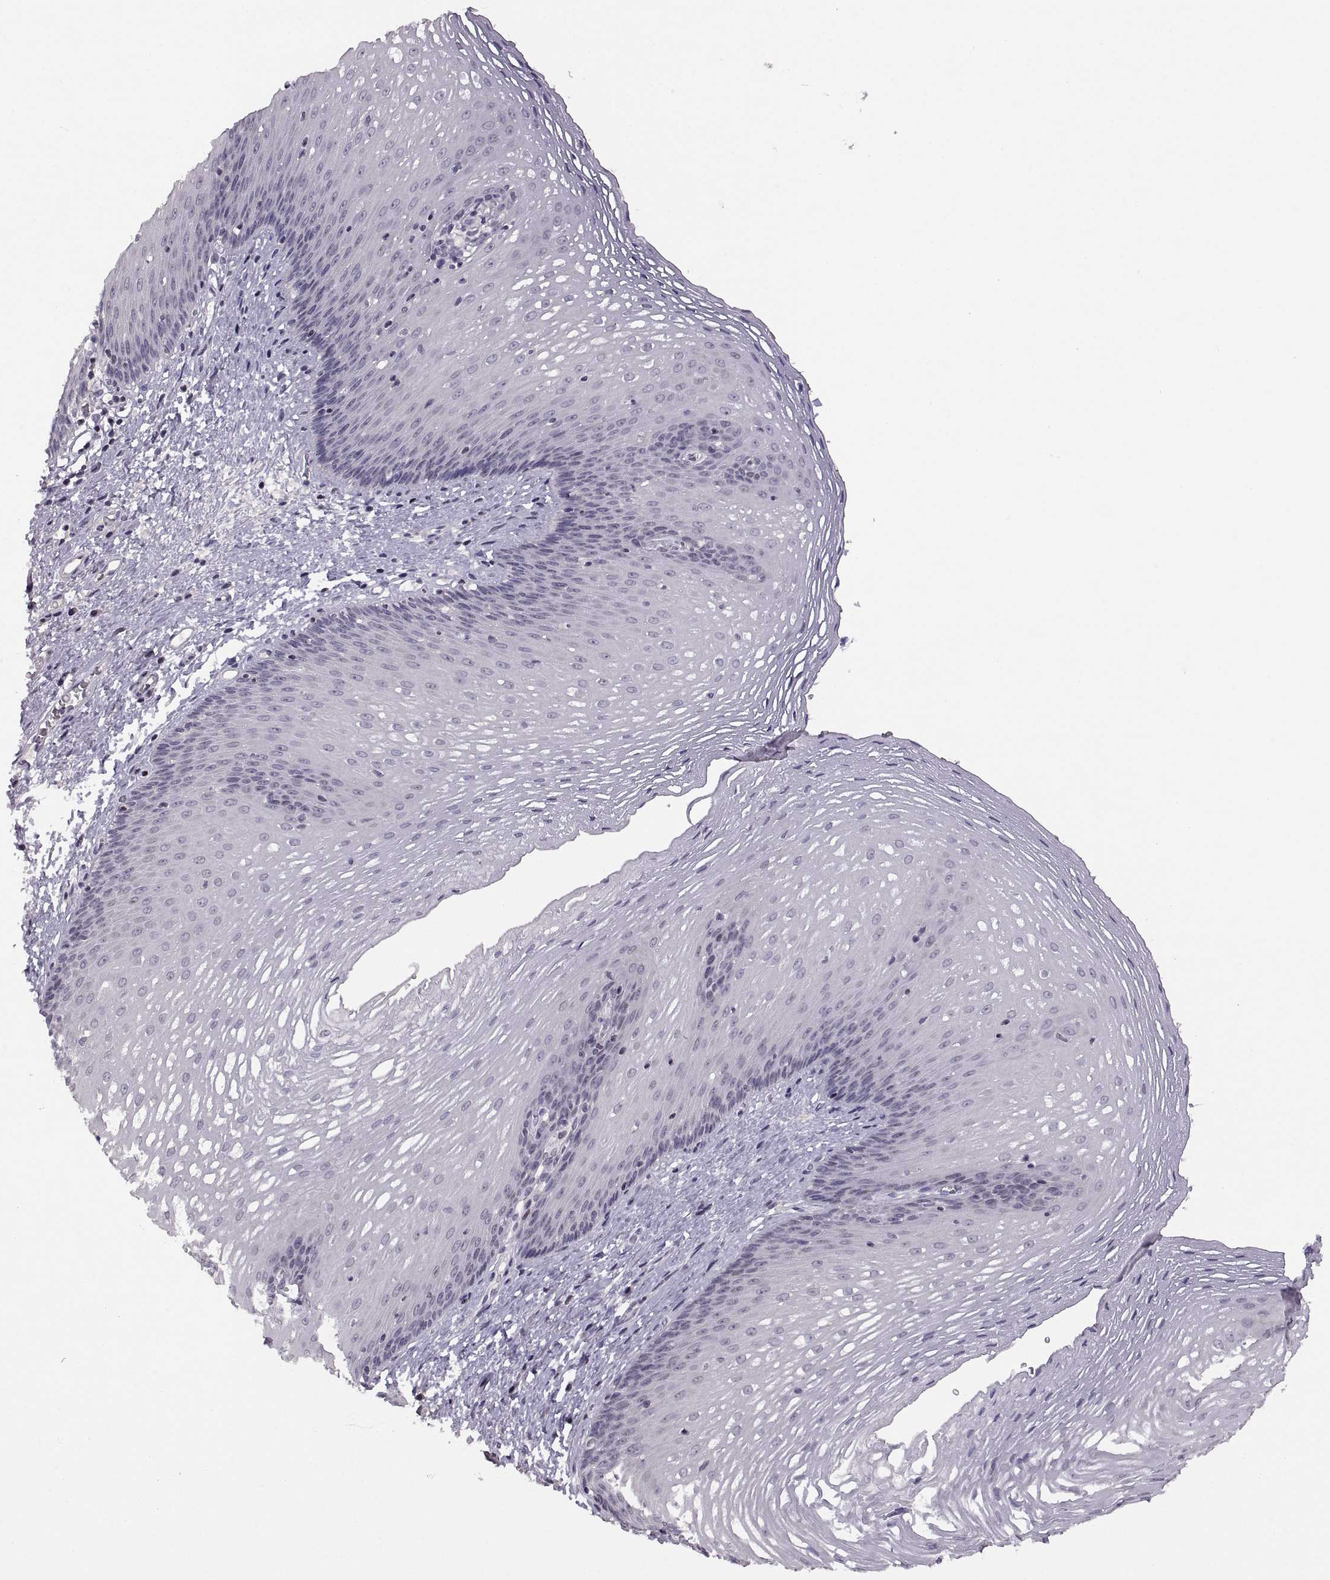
{"staining": {"intensity": "negative", "quantity": "none", "location": "none"}, "tissue": "esophagus", "cell_type": "Squamous epithelial cells", "image_type": "normal", "snomed": [{"axis": "morphology", "description": "Normal tissue, NOS"}, {"axis": "topography", "description": "Esophagus"}], "caption": "There is no significant staining in squamous epithelial cells of esophagus. The staining is performed using DAB brown chromogen with nuclei counter-stained in using hematoxylin.", "gene": "NEK2", "patient": {"sex": "male", "age": 76}}